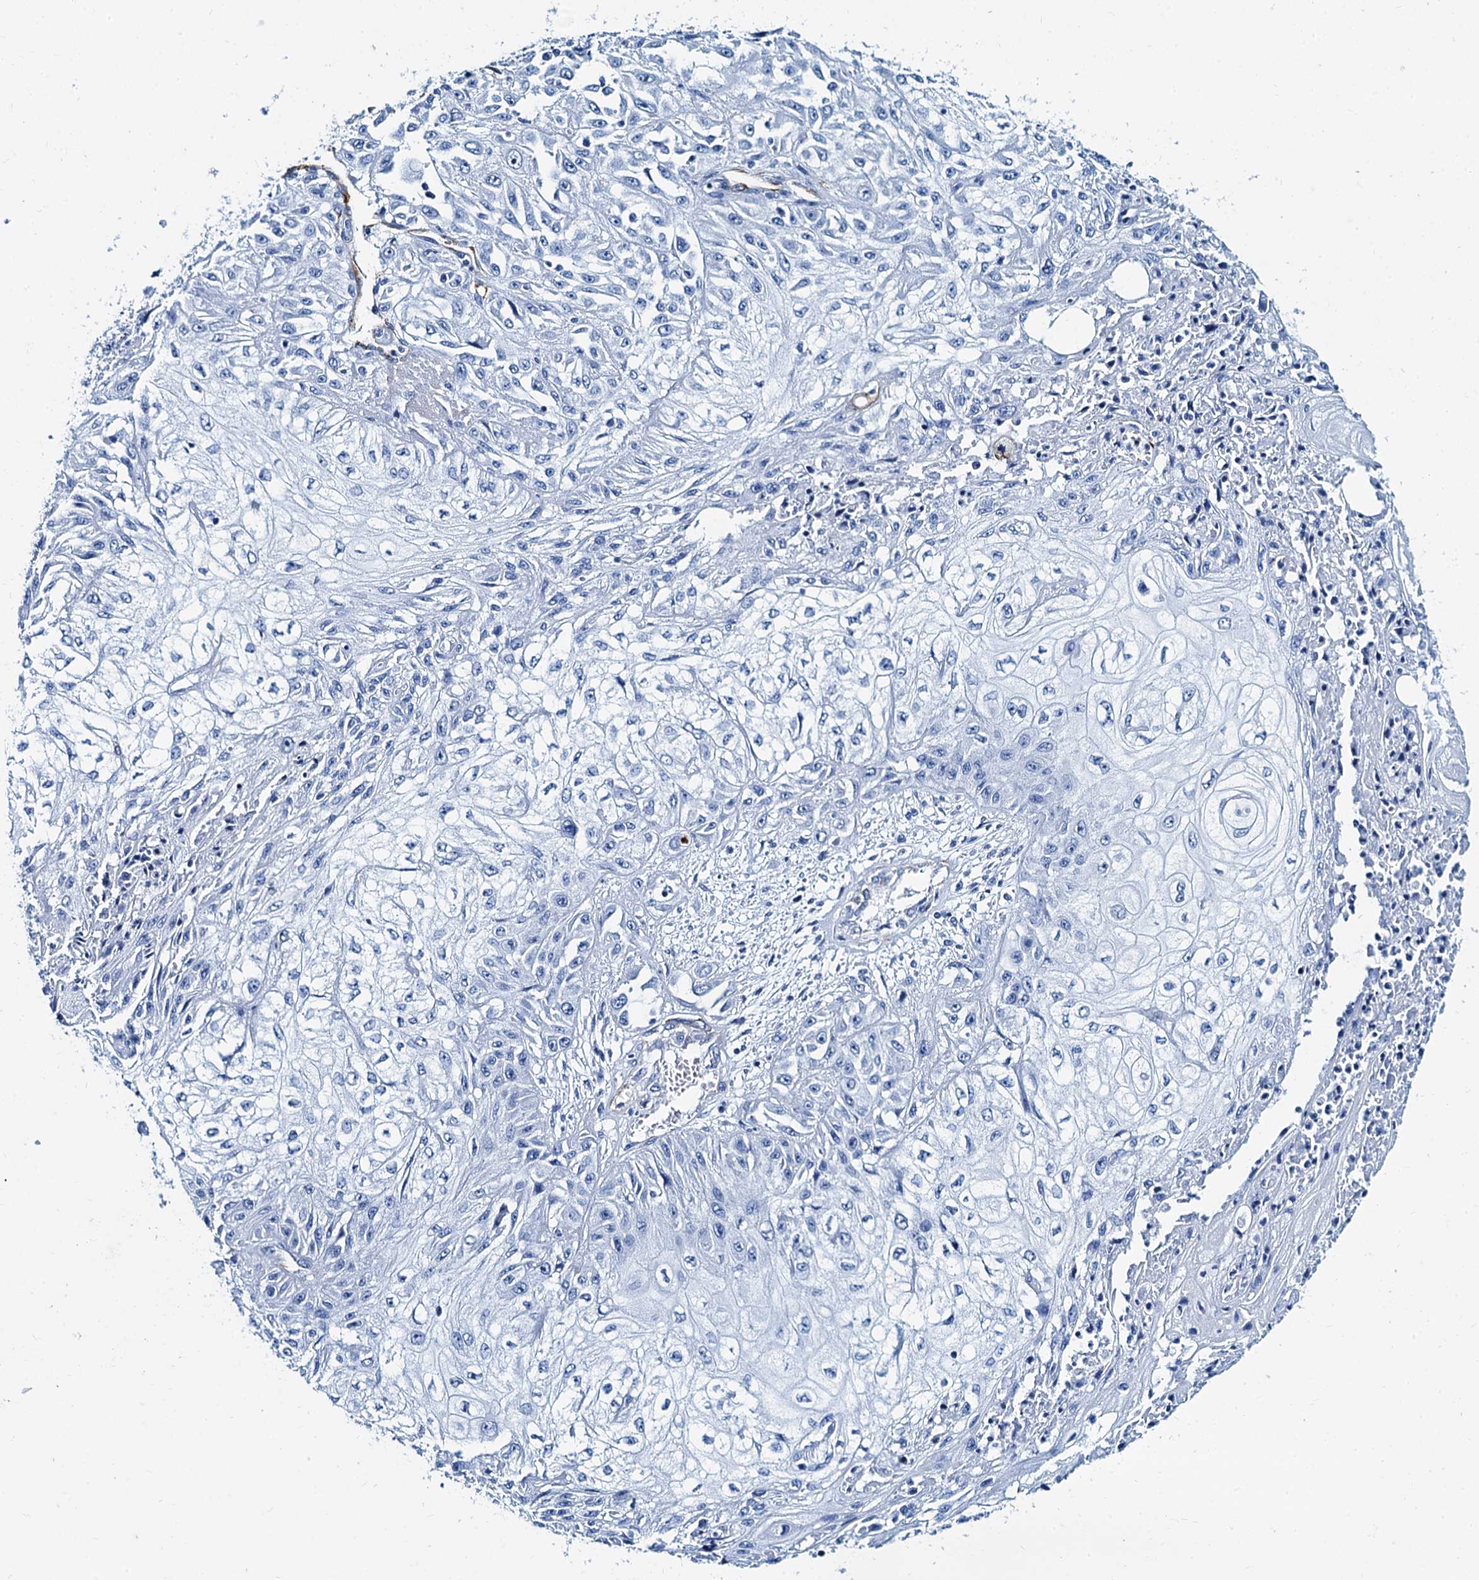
{"staining": {"intensity": "negative", "quantity": "none", "location": "none"}, "tissue": "skin cancer", "cell_type": "Tumor cells", "image_type": "cancer", "snomed": [{"axis": "morphology", "description": "Squamous cell carcinoma, NOS"}, {"axis": "morphology", "description": "Squamous cell carcinoma, metastatic, NOS"}, {"axis": "topography", "description": "Skin"}, {"axis": "topography", "description": "Lymph node"}], "caption": "IHC of human skin squamous cell carcinoma exhibits no positivity in tumor cells.", "gene": "CAVIN2", "patient": {"sex": "male", "age": 75}}